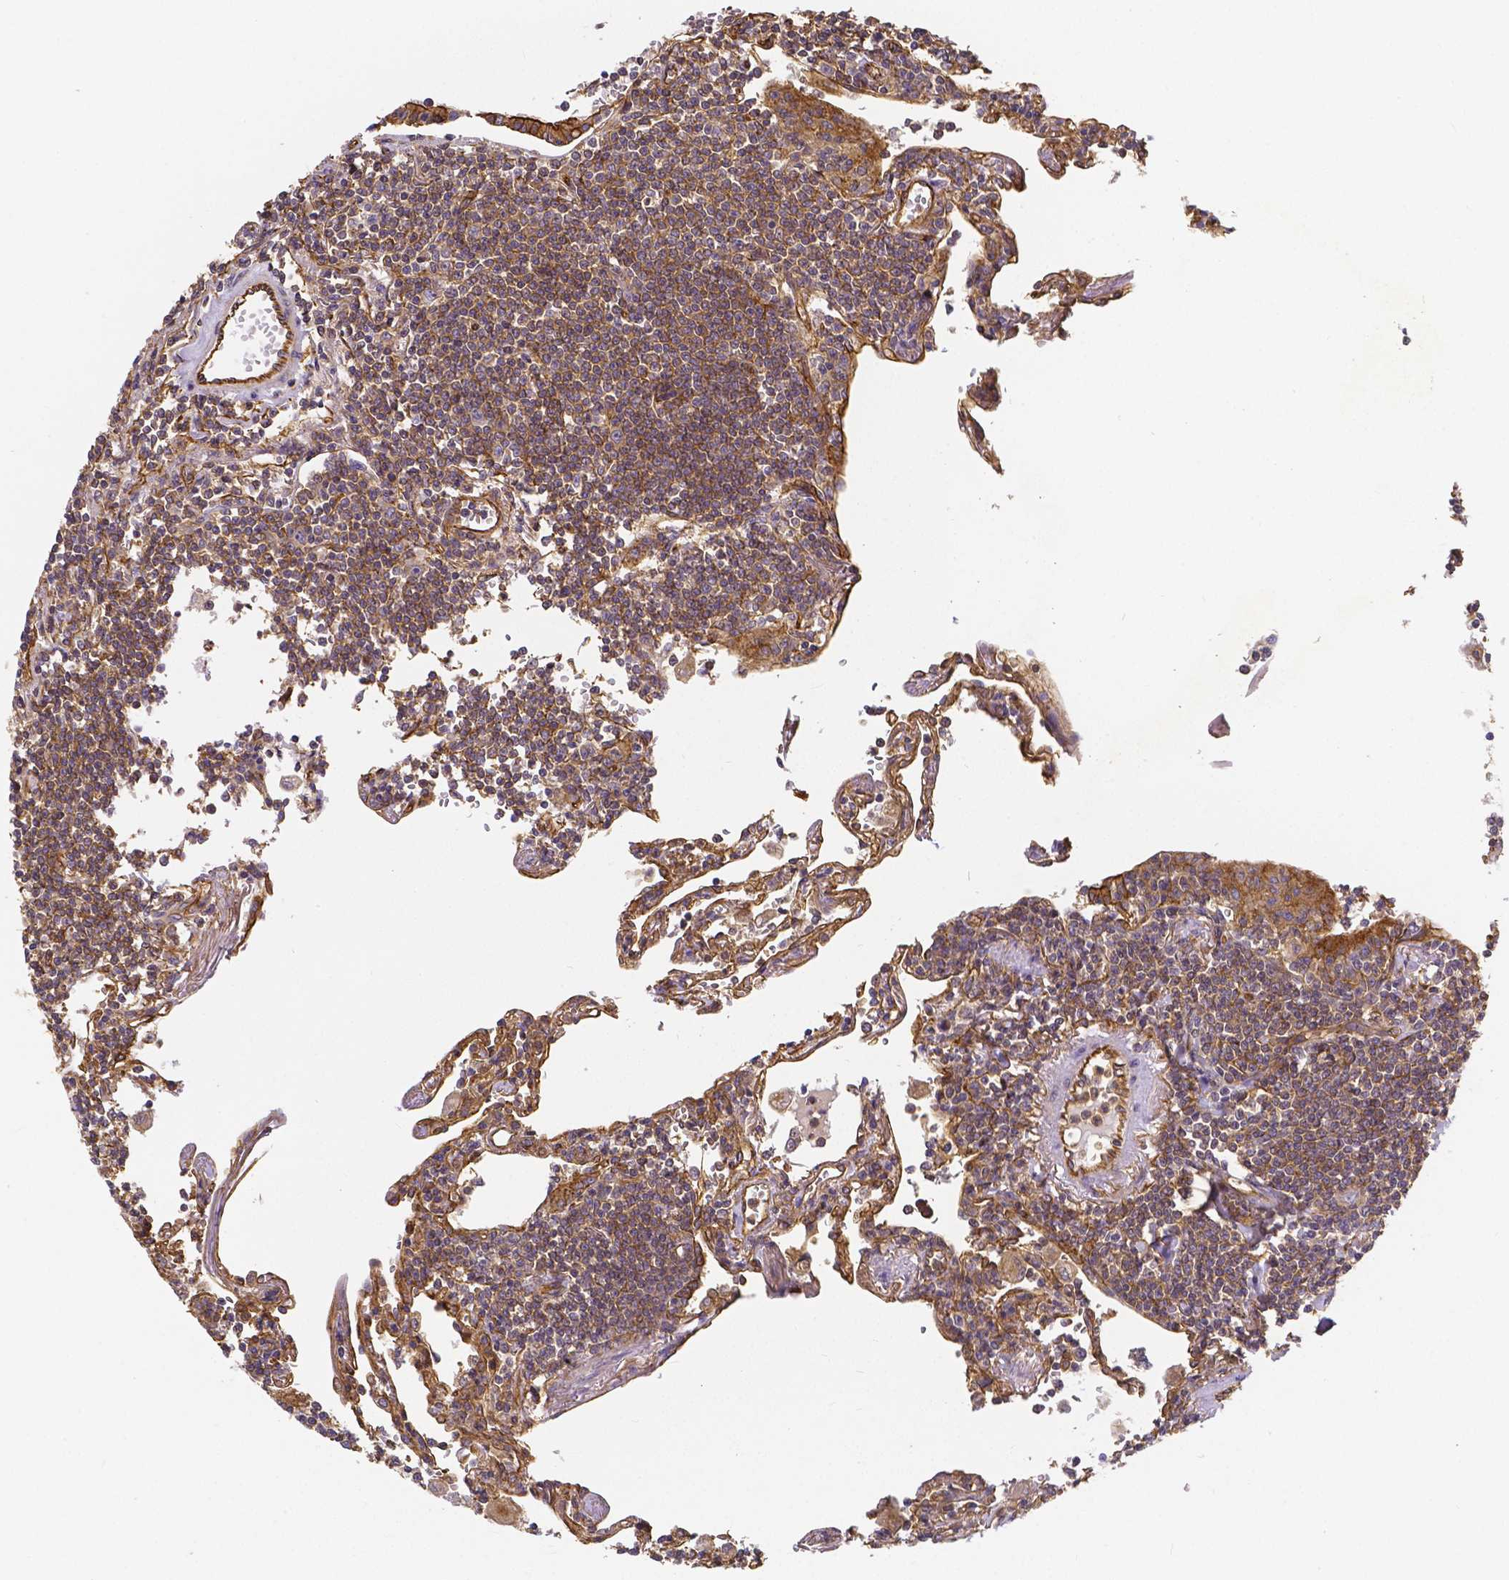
{"staining": {"intensity": "moderate", "quantity": ">75%", "location": "cytoplasmic/membranous"}, "tissue": "lymphoma", "cell_type": "Tumor cells", "image_type": "cancer", "snomed": [{"axis": "morphology", "description": "Malignant lymphoma, non-Hodgkin's type, Low grade"}, {"axis": "topography", "description": "Lung"}], "caption": "Immunohistochemistry (DAB (3,3'-diaminobenzidine)) staining of lymphoma exhibits moderate cytoplasmic/membranous protein expression in approximately >75% of tumor cells. The staining is performed using DAB brown chromogen to label protein expression. The nuclei are counter-stained blue using hematoxylin.", "gene": "CLINT1", "patient": {"sex": "female", "age": 71}}